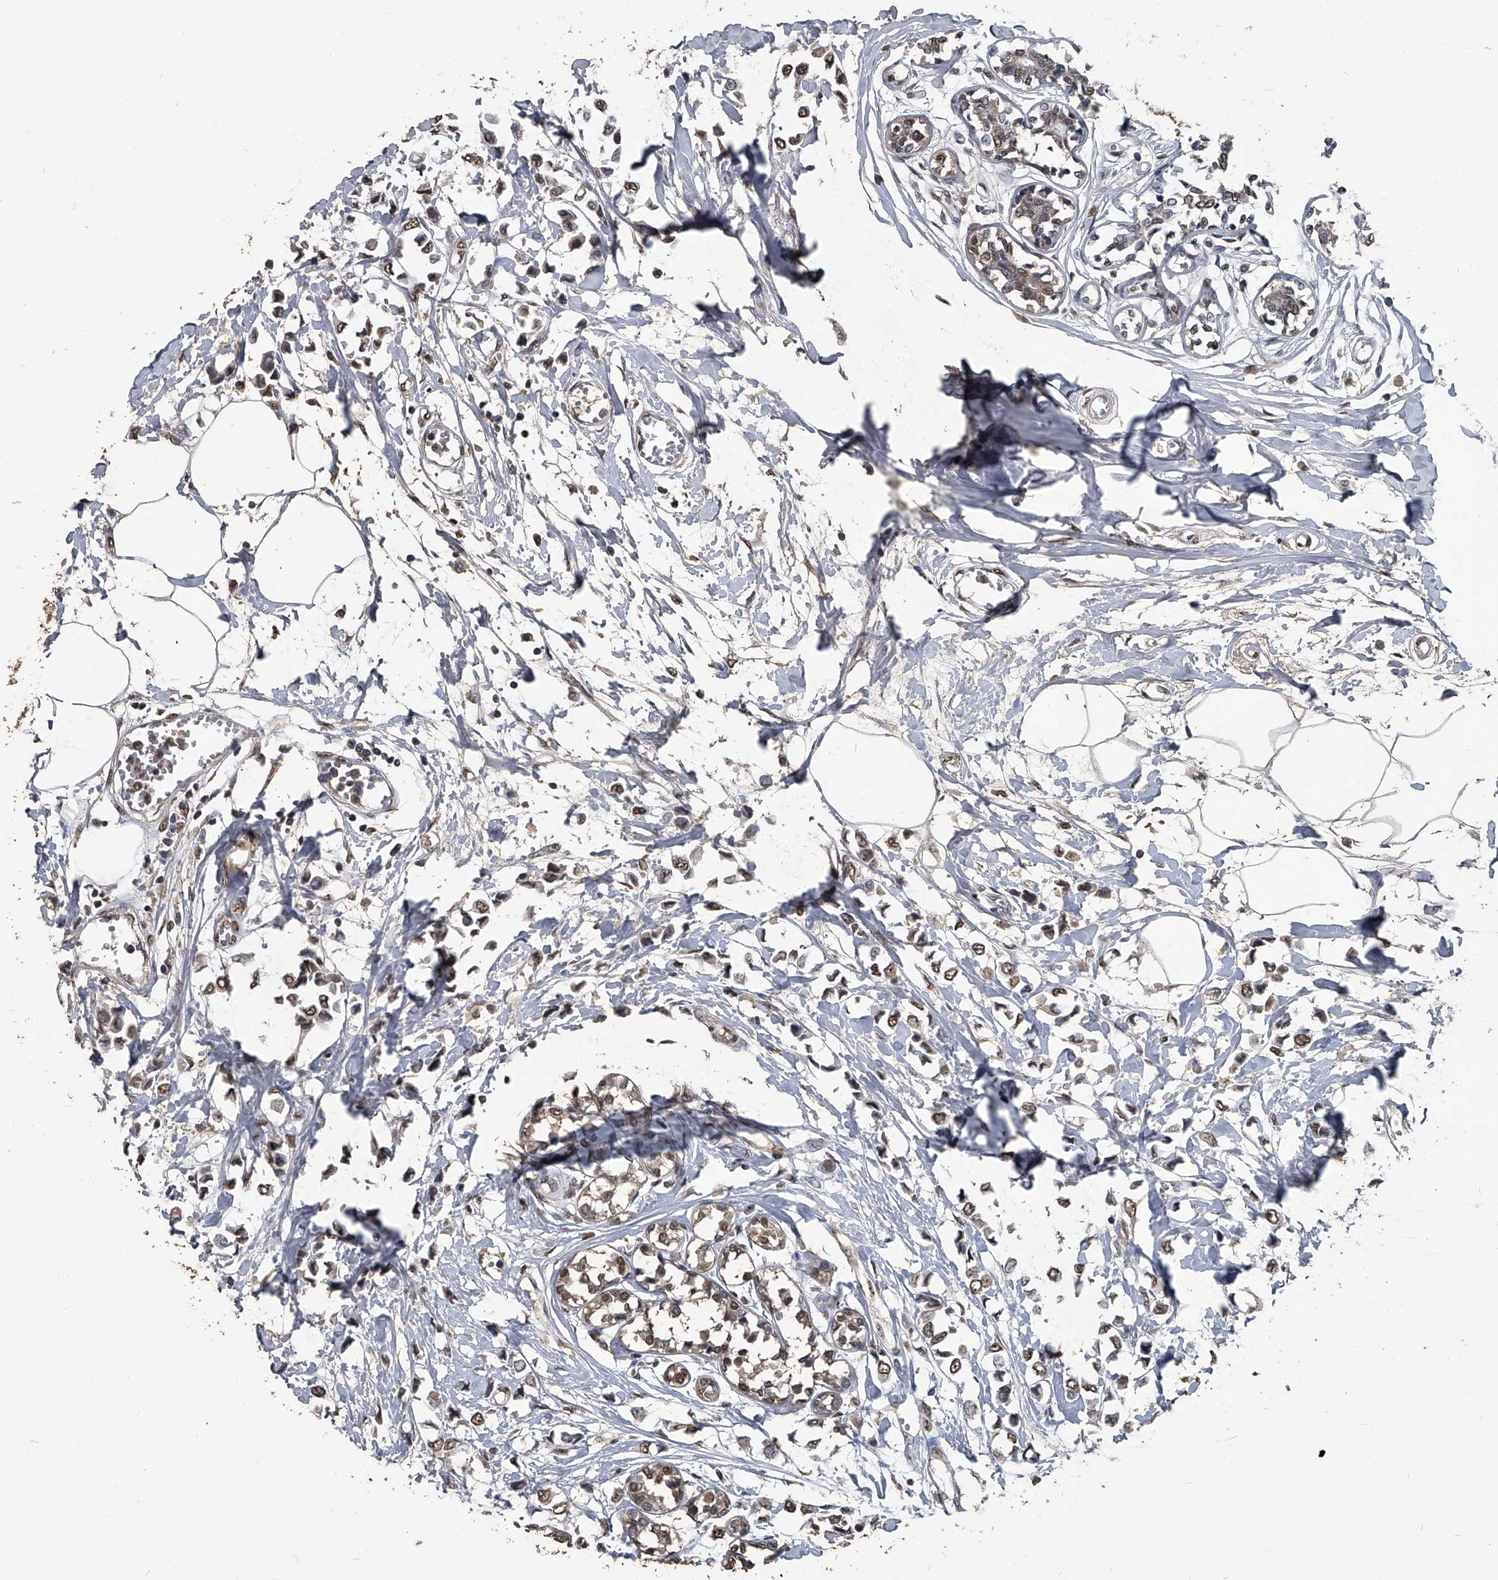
{"staining": {"intensity": "moderate", "quantity": ">75%", "location": "nuclear"}, "tissue": "breast cancer", "cell_type": "Tumor cells", "image_type": "cancer", "snomed": [{"axis": "morphology", "description": "Lobular carcinoma"}, {"axis": "topography", "description": "Breast"}], "caption": "A histopathology image showing moderate nuclear staining in approximately >75% of tumor cells in breast cancer, as visualized by brown immunohistochemical staining.", "gene": "MATR3", "patient": {"sex": "female", "age": 51}}